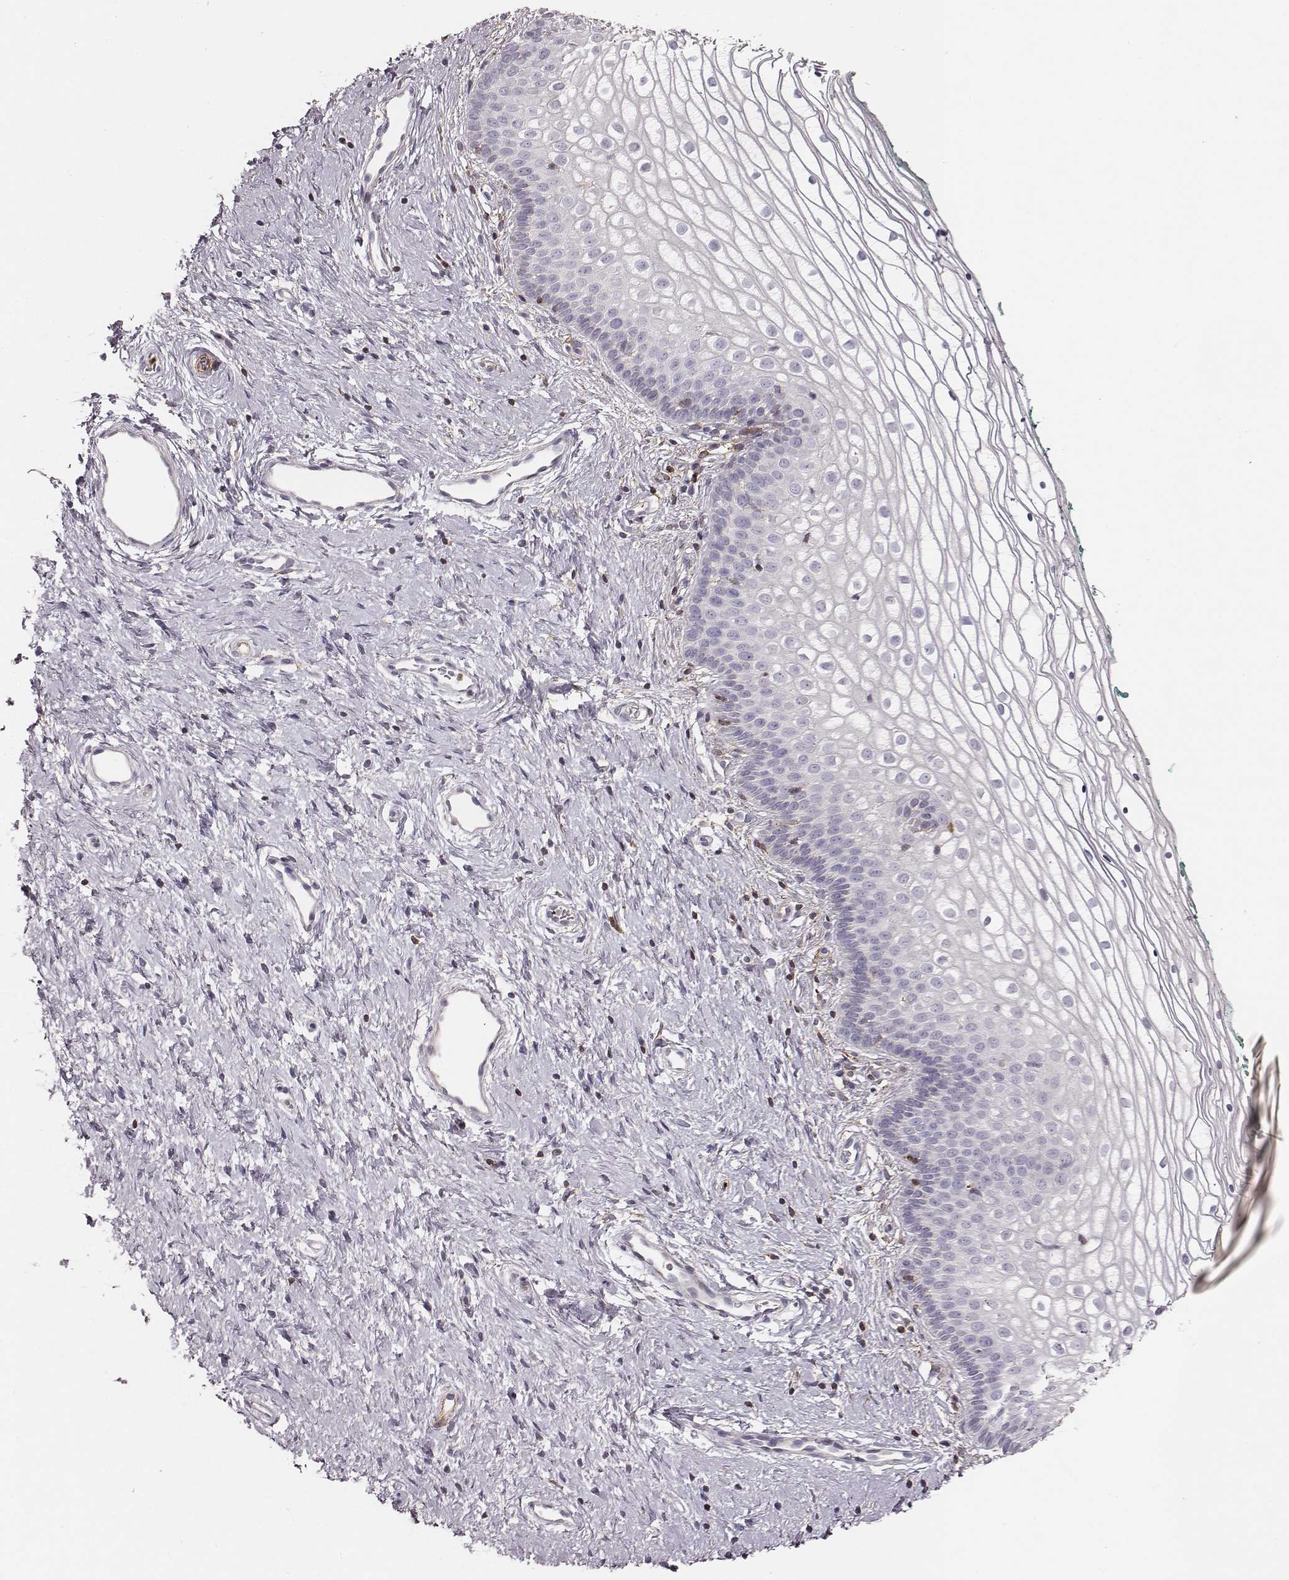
{"staining": {"intensity": "negative", "quantity": "none", "location": "none"}, "tissue": "vagina", "cell_type": "Squamous epithelial cells", "image_type": "normal", "snomed": [{"axis": "morphology", "description": "Normal tissue, NOS"}, {"axis": "topography", "description": "Vagina"}], "caption": "This image is of benign vagina stained with IHC to label a protein in brown with the nuclei are counter-stained blue. There is no positivity in squamous epithelial cells. The staining was performed using DAB to visualize the protein expression in brown, while the nuclei were stained in blue with hematoxylin (Magnification: 20x).", "gene": "ZYX", "patient": {"sex": "female", "age": 36}}